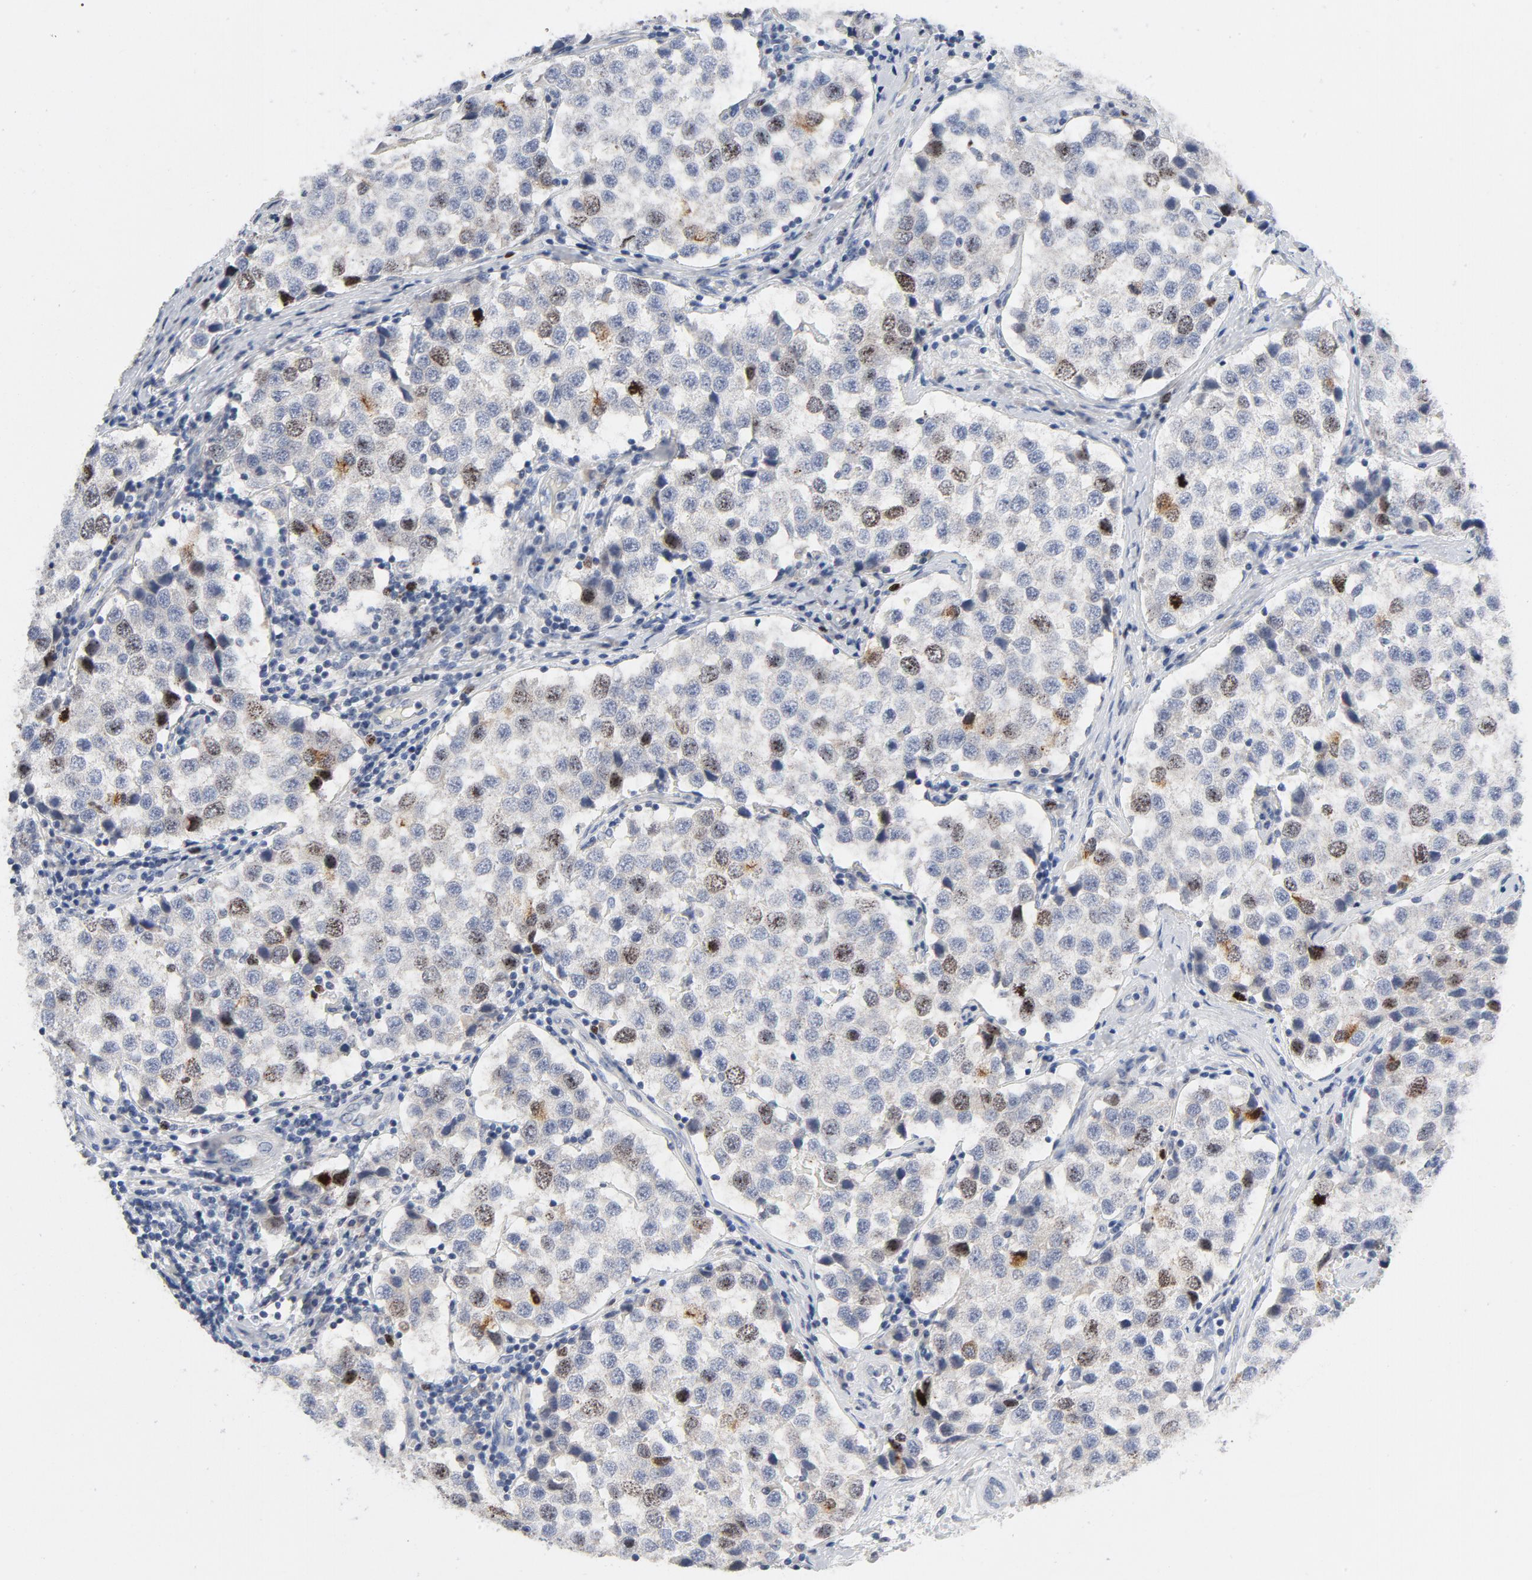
{"staining": {"intensity": "strong", "quantity": "25%-75%", "location": "nuclear"}, "tissue": "testis cancer", "cell_type": "Tumor cells", "image_type": "cancer", "snomed": [{"axis": "morphology", "description": "Seminoma, NOS"}, {"axis": "topography", "description": "Testis"}], "caption": "There is high levels of strong nuclear expression in tumor cells of testis cancer (seminoma), as demonstrated by immunohistochemical staining (brown color).", "gene": "BIRC5", "patient": {"sex": "male", "age": 39}}